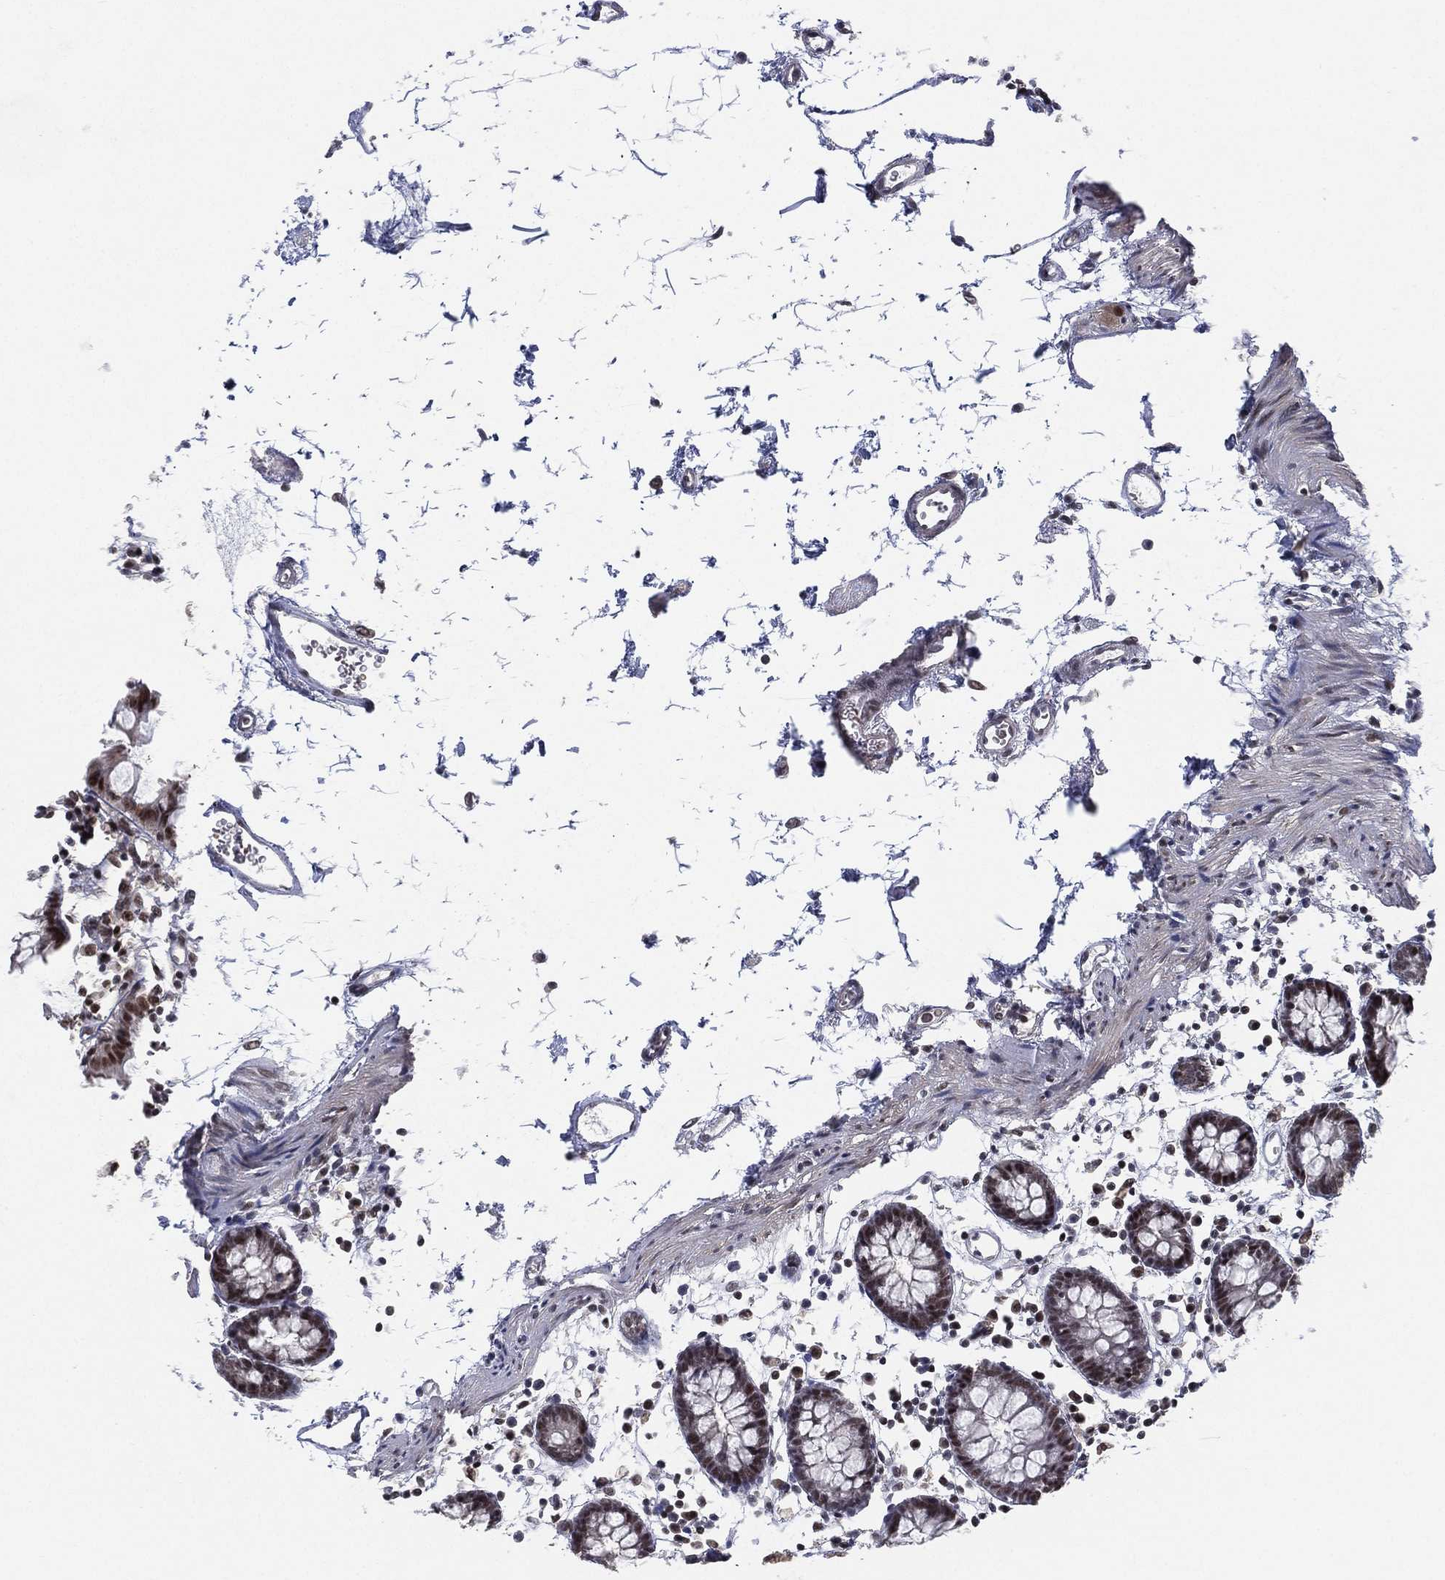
{"staining": {"intensity": "negative", "quantity": "none", "location": "none"}, "tissue": "colon", "cell_type": "Endothelial cells", "image_type": "normal", "snomed": [{"axis": "morphology", "description": "Normal tissue, NOS"}, {"axis": "topography", "description": "Colon"}], "caption": "Colon was stained to show a protein in brown. There is no significant staining in endothelial cells. Brightfield microscopy of IHC stained with DAB (brown) and hematoxylin (blue), captured at high magnification.", "gene": "DGCR8", "patient": {"sex": "female", "age": 84}}